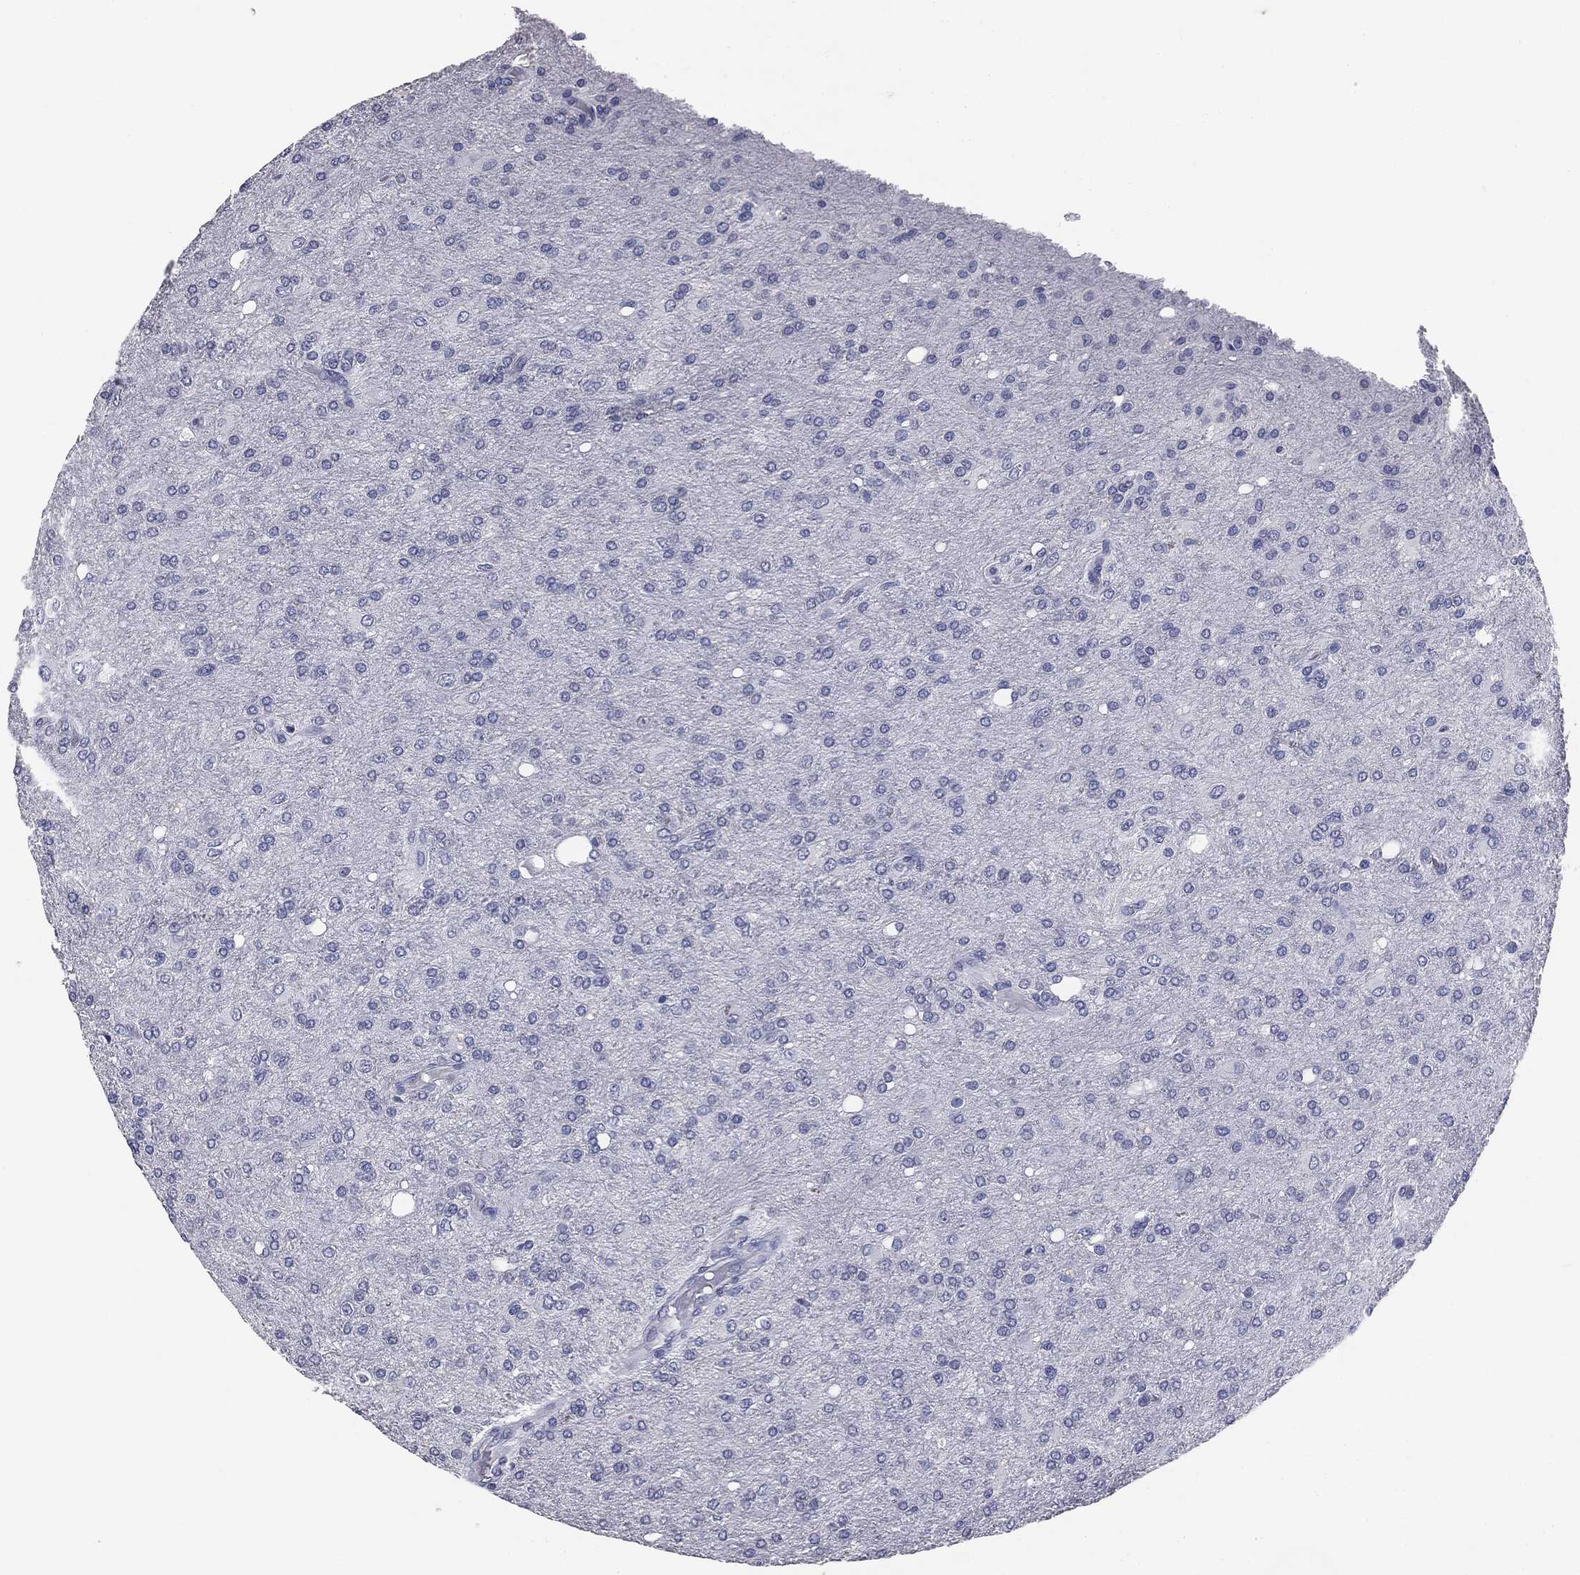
{"staining": {"intensity": "negative", "quantity": "none", "location": "none"}, "tissue": "glioma", "cell_type": "Tumor cells", "image_type": "cancer", "snomed": [{"axis": "morphology", "description": "Glioma, malignant, High grade"}, {"axis": "topography", "description": "Cerebral cortex"}], "caption": "The micrograph demonstrates no staining of tumor cells in glioma.", "gene": "AFP", "patient": {"sex": "male", "age": 70}}